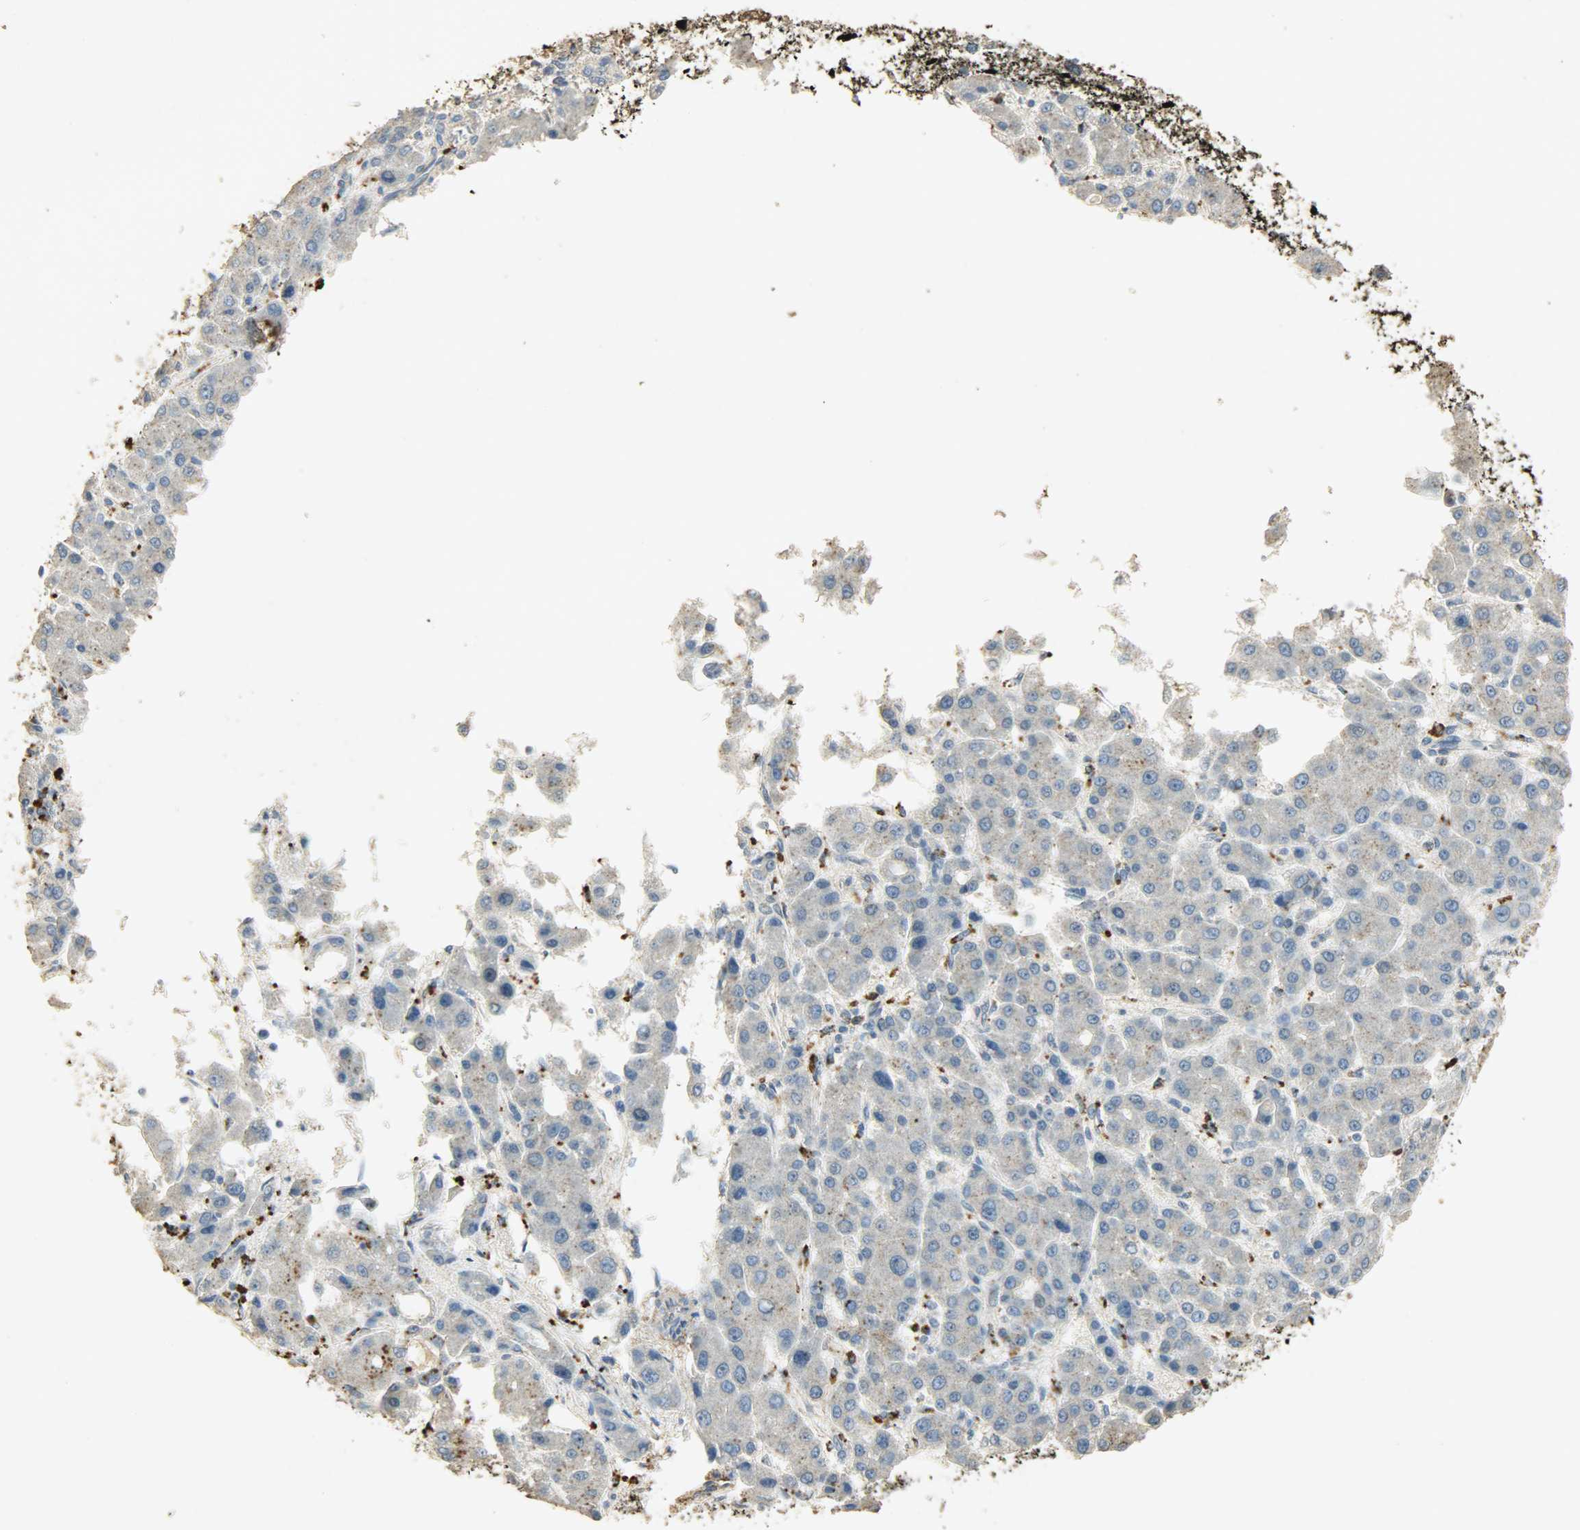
{"staining": {"intensity": "negative", "quantity": "none", "location": "none"}, "tissue": "liver cancer", "cell_type": "Tumor cells", "image_type": "cancer", "snomed": [{"axis": "morphology", "description": "Carcinoma, Hepatocellular, NOS"}, {"axis": "topography", "description": "Liver"}], "caption": "Immunohistochemistry photomicrograph of human liver cancer (hepatocellular carcinoma) stained for a protein (brown), which displays no expression in tumor cells.", "gene": "ASB9", "patient": {"sex": "male", "age": 55}}